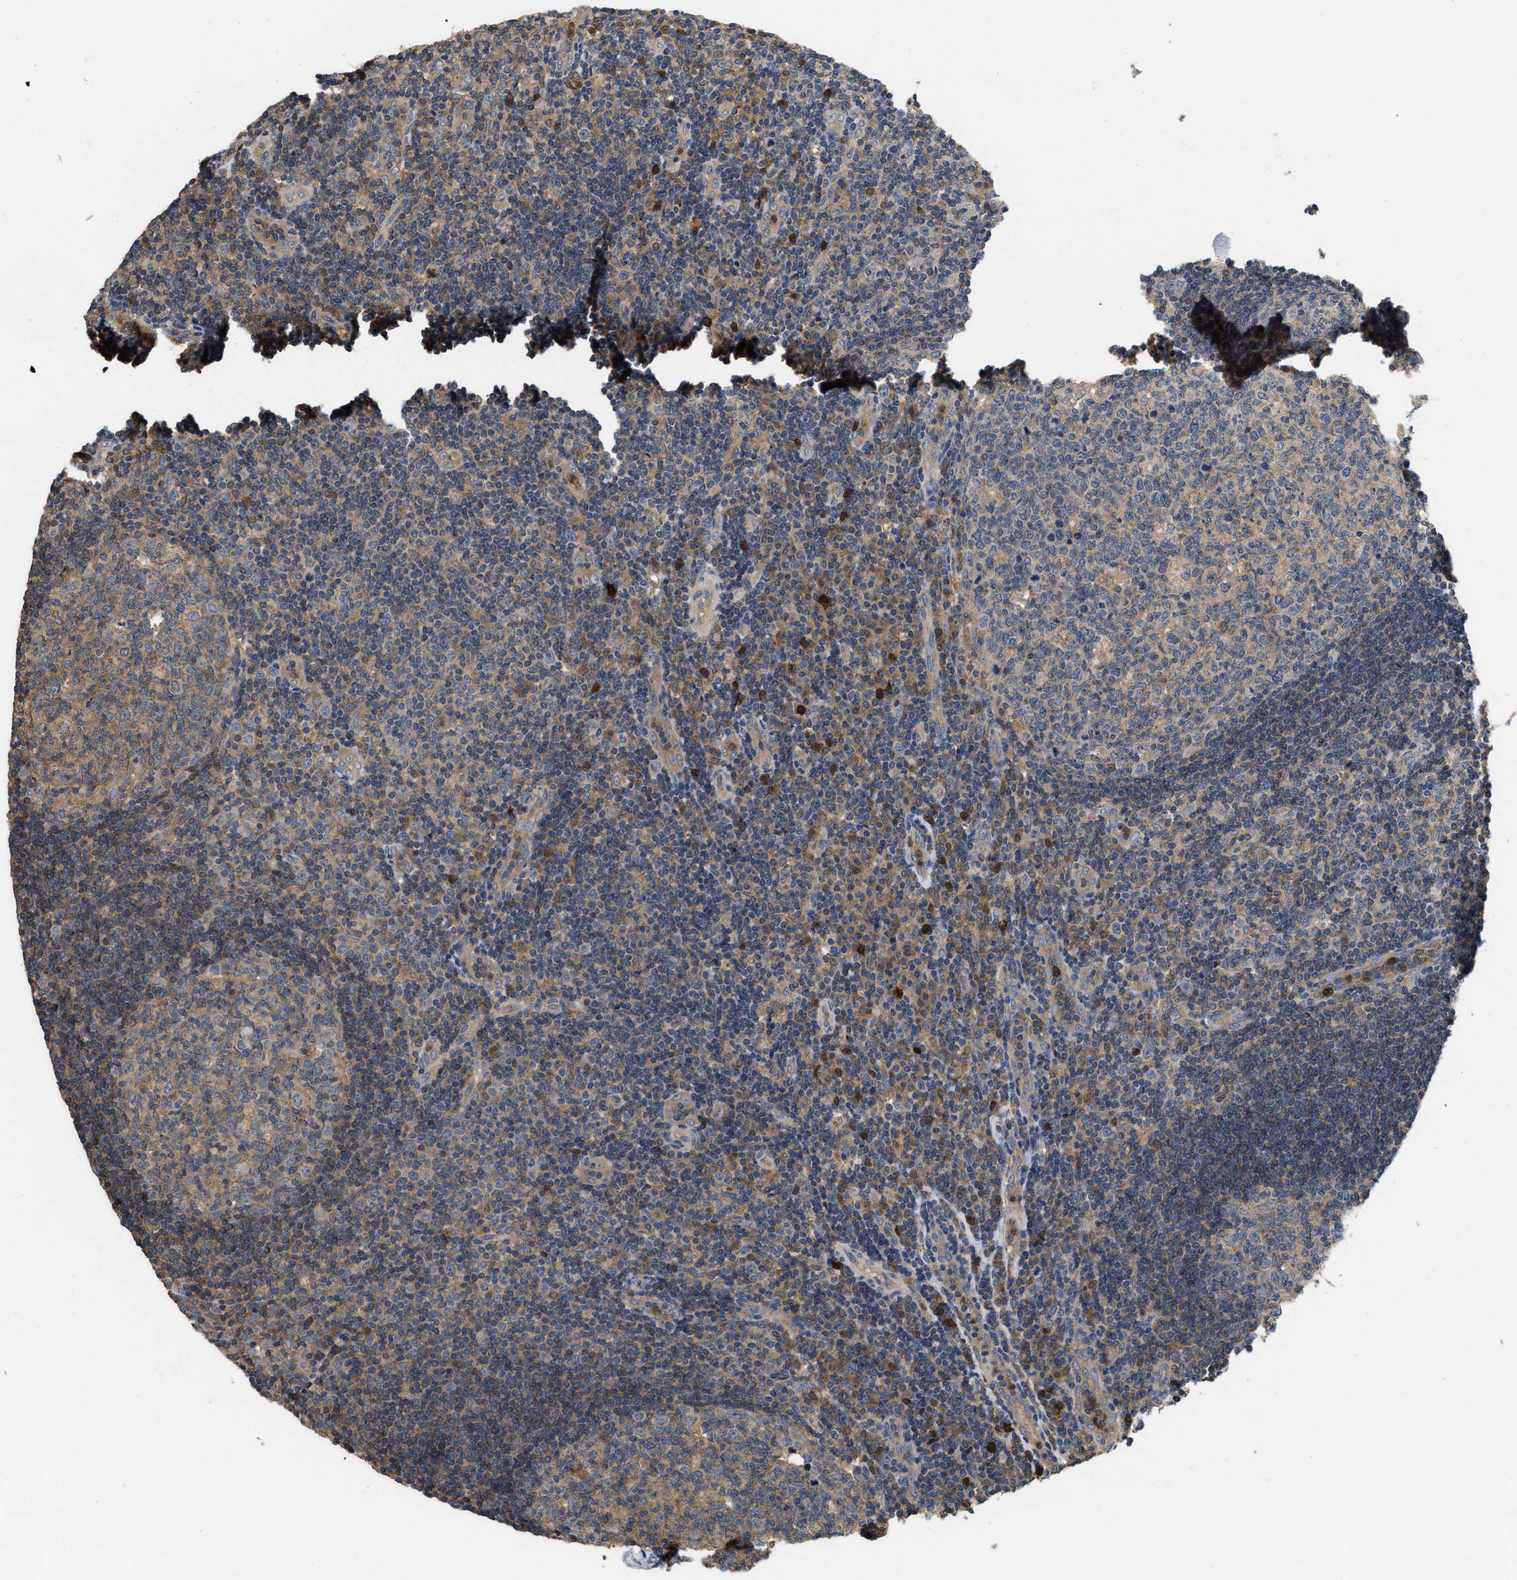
{"staining": {"intensity": "weak", "quantity": ">75%", "location": "cytoplasmic/membranous"}, "tissue": "tonsil", "cell_type": "Germinal center cells", "image_type": "normal", "snomed": [{"axis": "morphology", "description": "Normal tissue, NOS"}, {"axis": "topography", "description": "Tonsil"}], "caption": "Protein expression by immunohistochemistry exhibits weak cytoplasmic/membranous expression in about >75% of germinal center cells in benign tonsil. Using DAB (brown) and hematoxylin (blue) stains, captured at high magnification using brightfield microscopy.", "gene": "RNF216", "patient": {"sex": "female", "age": 40}}